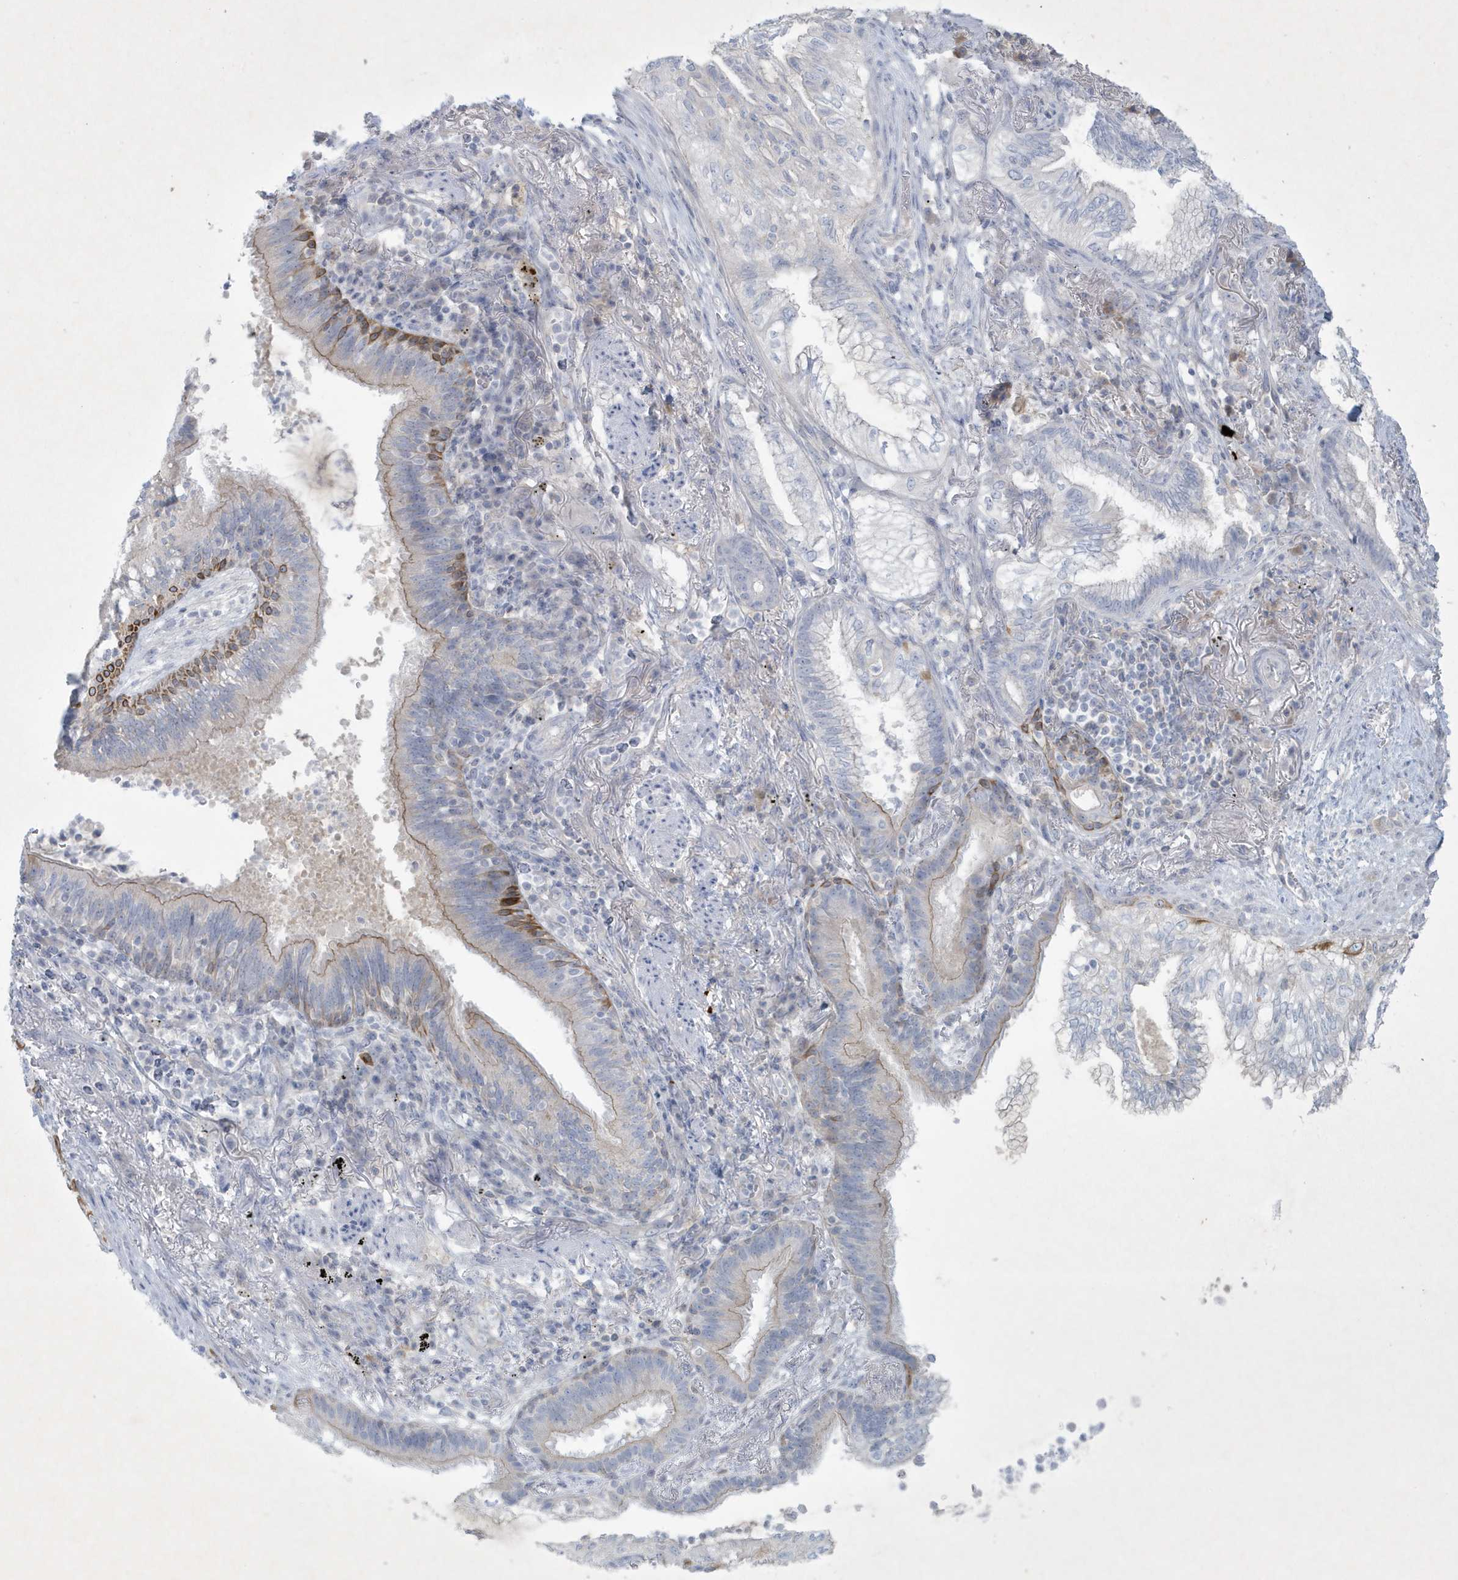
{"staining": {"intensity": "negative", "quantity": "none", "location": "none"}, "tissue": "lung cancer", "cell_type": "Tumor cells", "image_type": "cancer", "snomed": [{"axis": "morphology", "description": "Adenocarcinoma, NOS"}, {"axis": "topography", "description": "Lung"}], "caption": "Immunohistochemical staining of human lung adenocarcinoma demonstrates no significant positivity in tumor cells.", "gene": "CCDC24", "patient": {"sex": "female", "age": 70}}